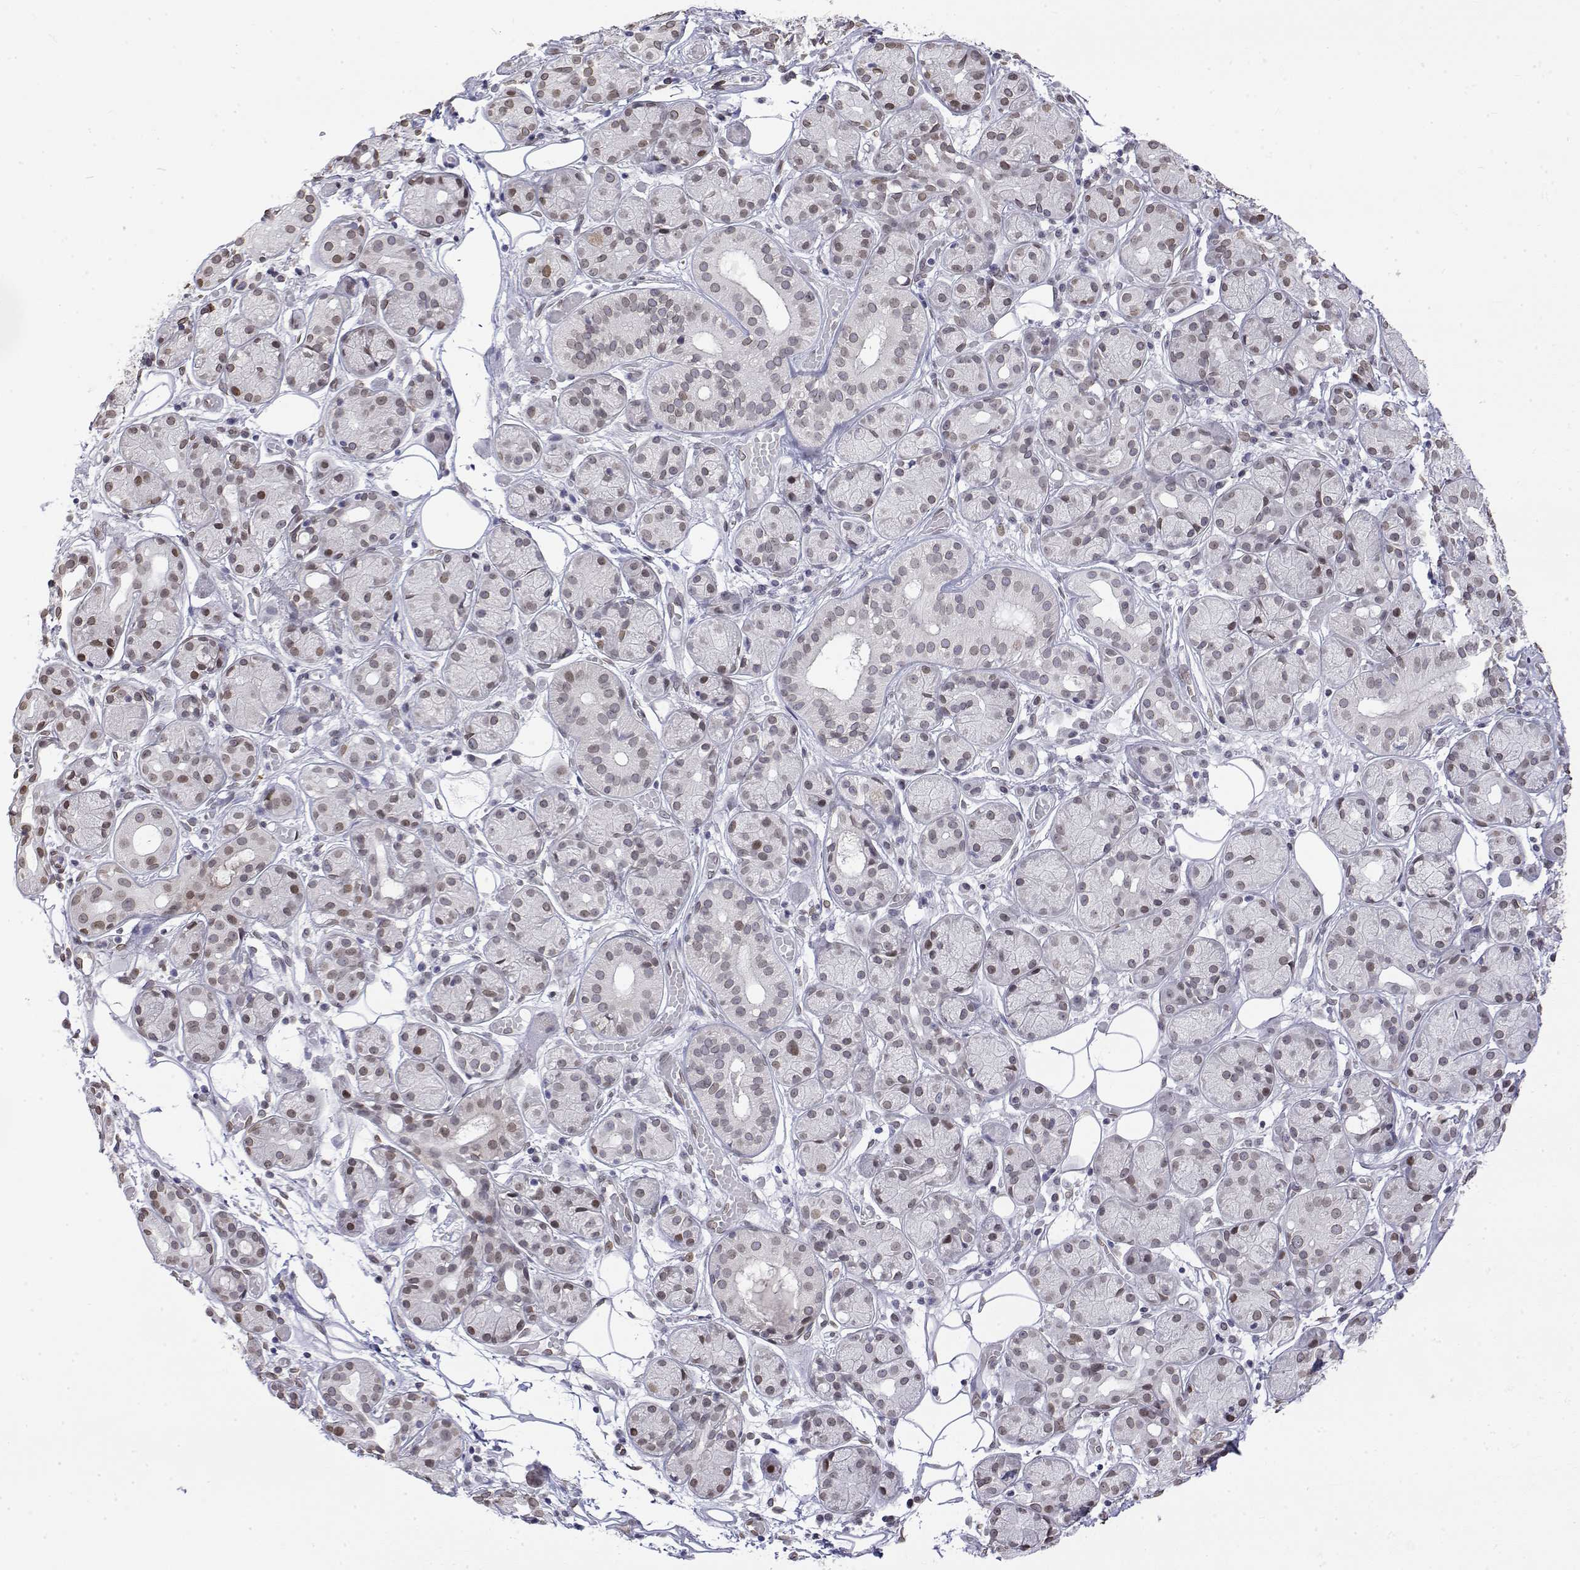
{"staining": {"intensity": "weak", "quantity": "25%-75%", "location": "nuclear"}, "tissue": "salivary gland", "cell_type": "Glandular cells", "image_type": "normal", "snomed": [{"axis": "morphology", "description": "Normal tissue, NOS"}, {"axis": "topography", "description": "Salivary gland"}, {"axis": "topography", "description": "Peripheral nerve tissue"}], "caption": "A micrograph of human salivary gland stained for a protein reveals weak nuclear brown staining in glandular cells.", "gene": "ZNF532", "patient": {"sex": "male", "age": 71}}